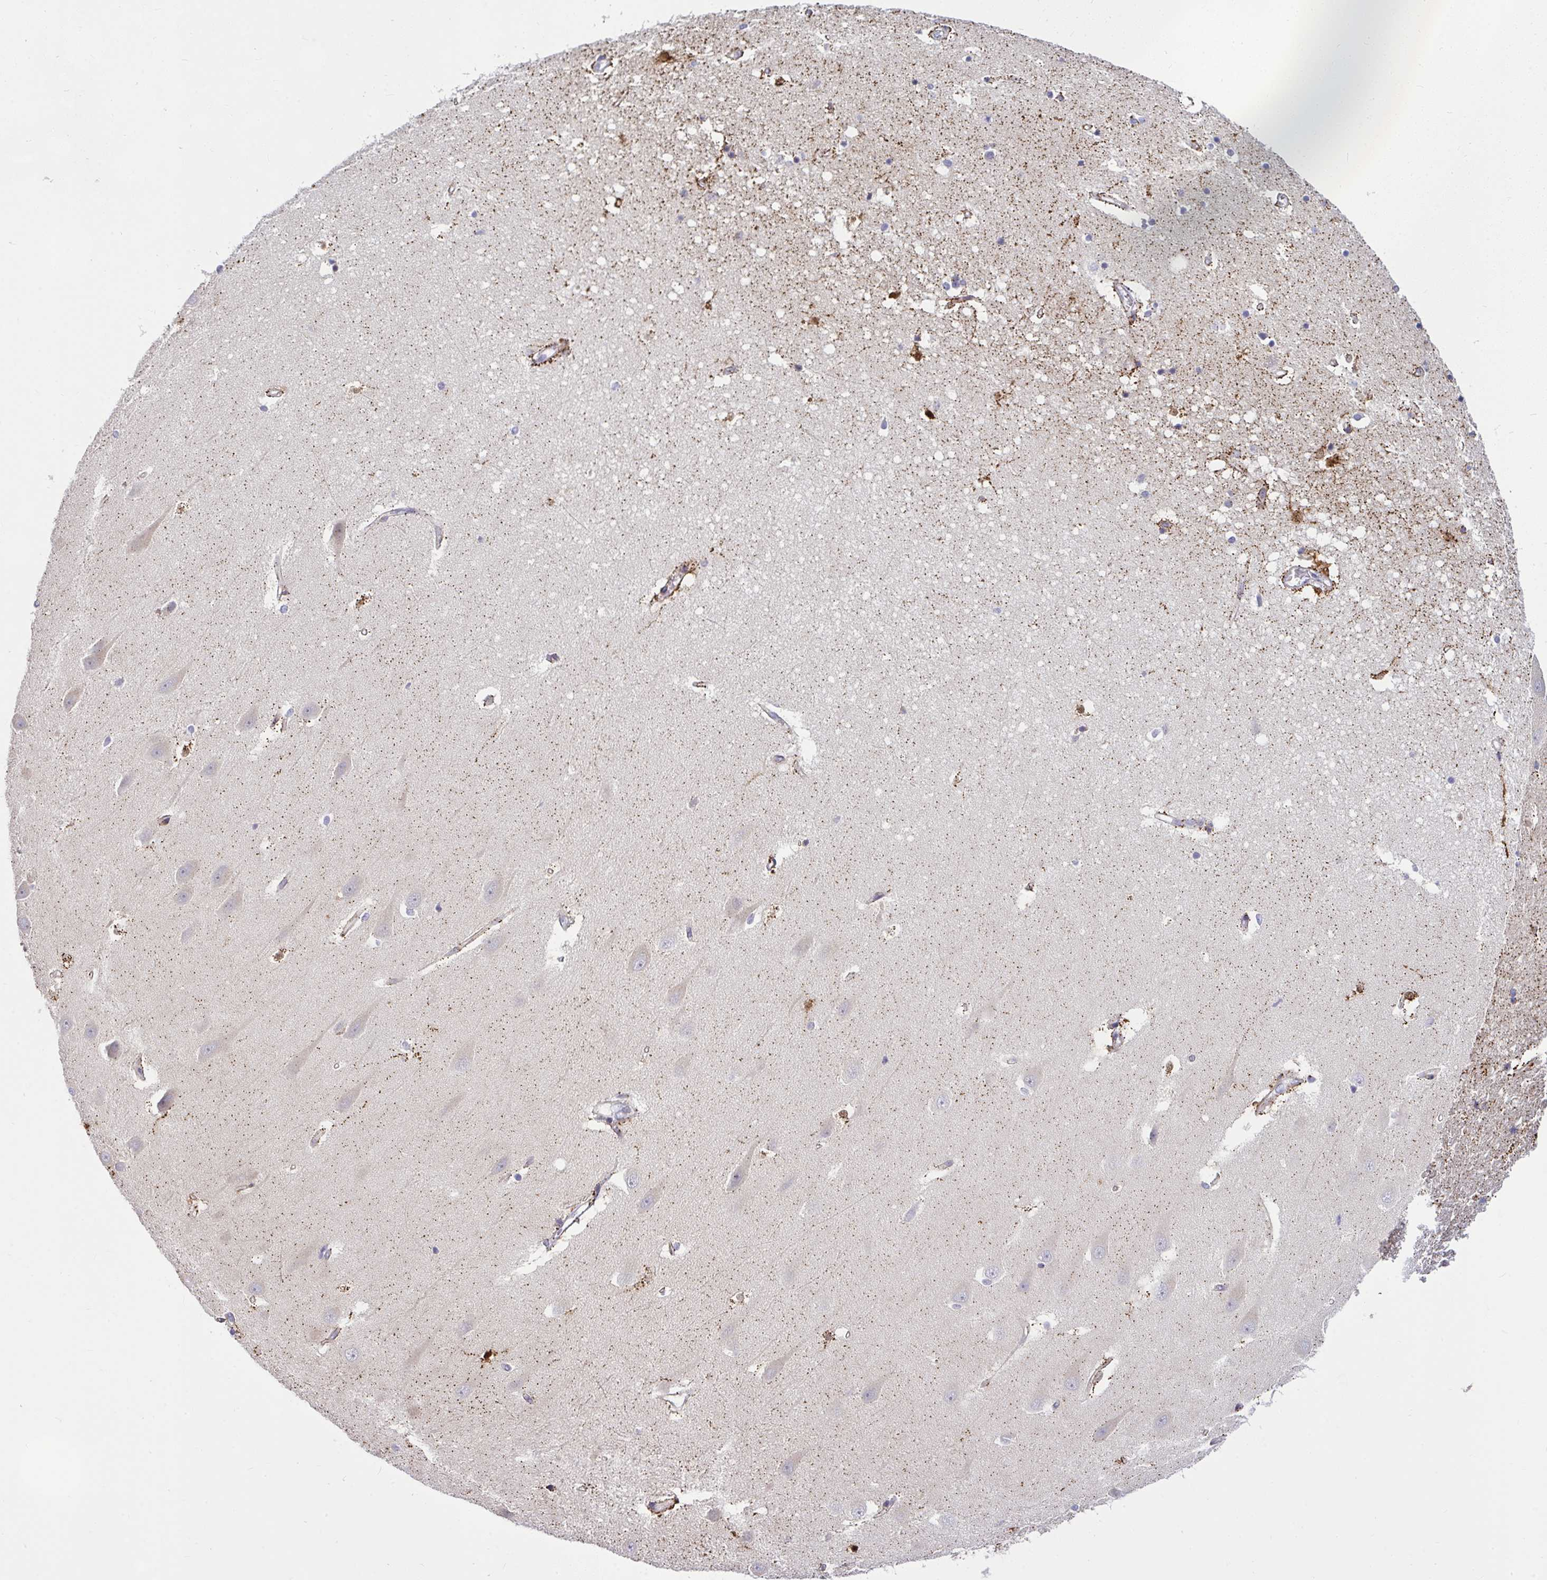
{"staining": {"intensity": "strong", "quantity": "<25%", "location": "cytoplasmic/membranous"}, "tissue": "hippocampus", "cell_type": "Glial cells", "image_type": "normal", "snomed": [{"axis": "morphology", "description": "Normal tissue, NOS"}, {"axis": "topography", "description": "Hippocampus"}], "caption": "Immunohistochemistry (IHC) of normal hippocampus demonstrates medium levels of strong cytoplasmic/membranous staining in approximately <25% of glial cells. Immunohistochemistry stains the protein of interest in brown and the nuclei are stained blue.", "gene": "CEP63", "patient": {"sex": "male", "age": 63}}